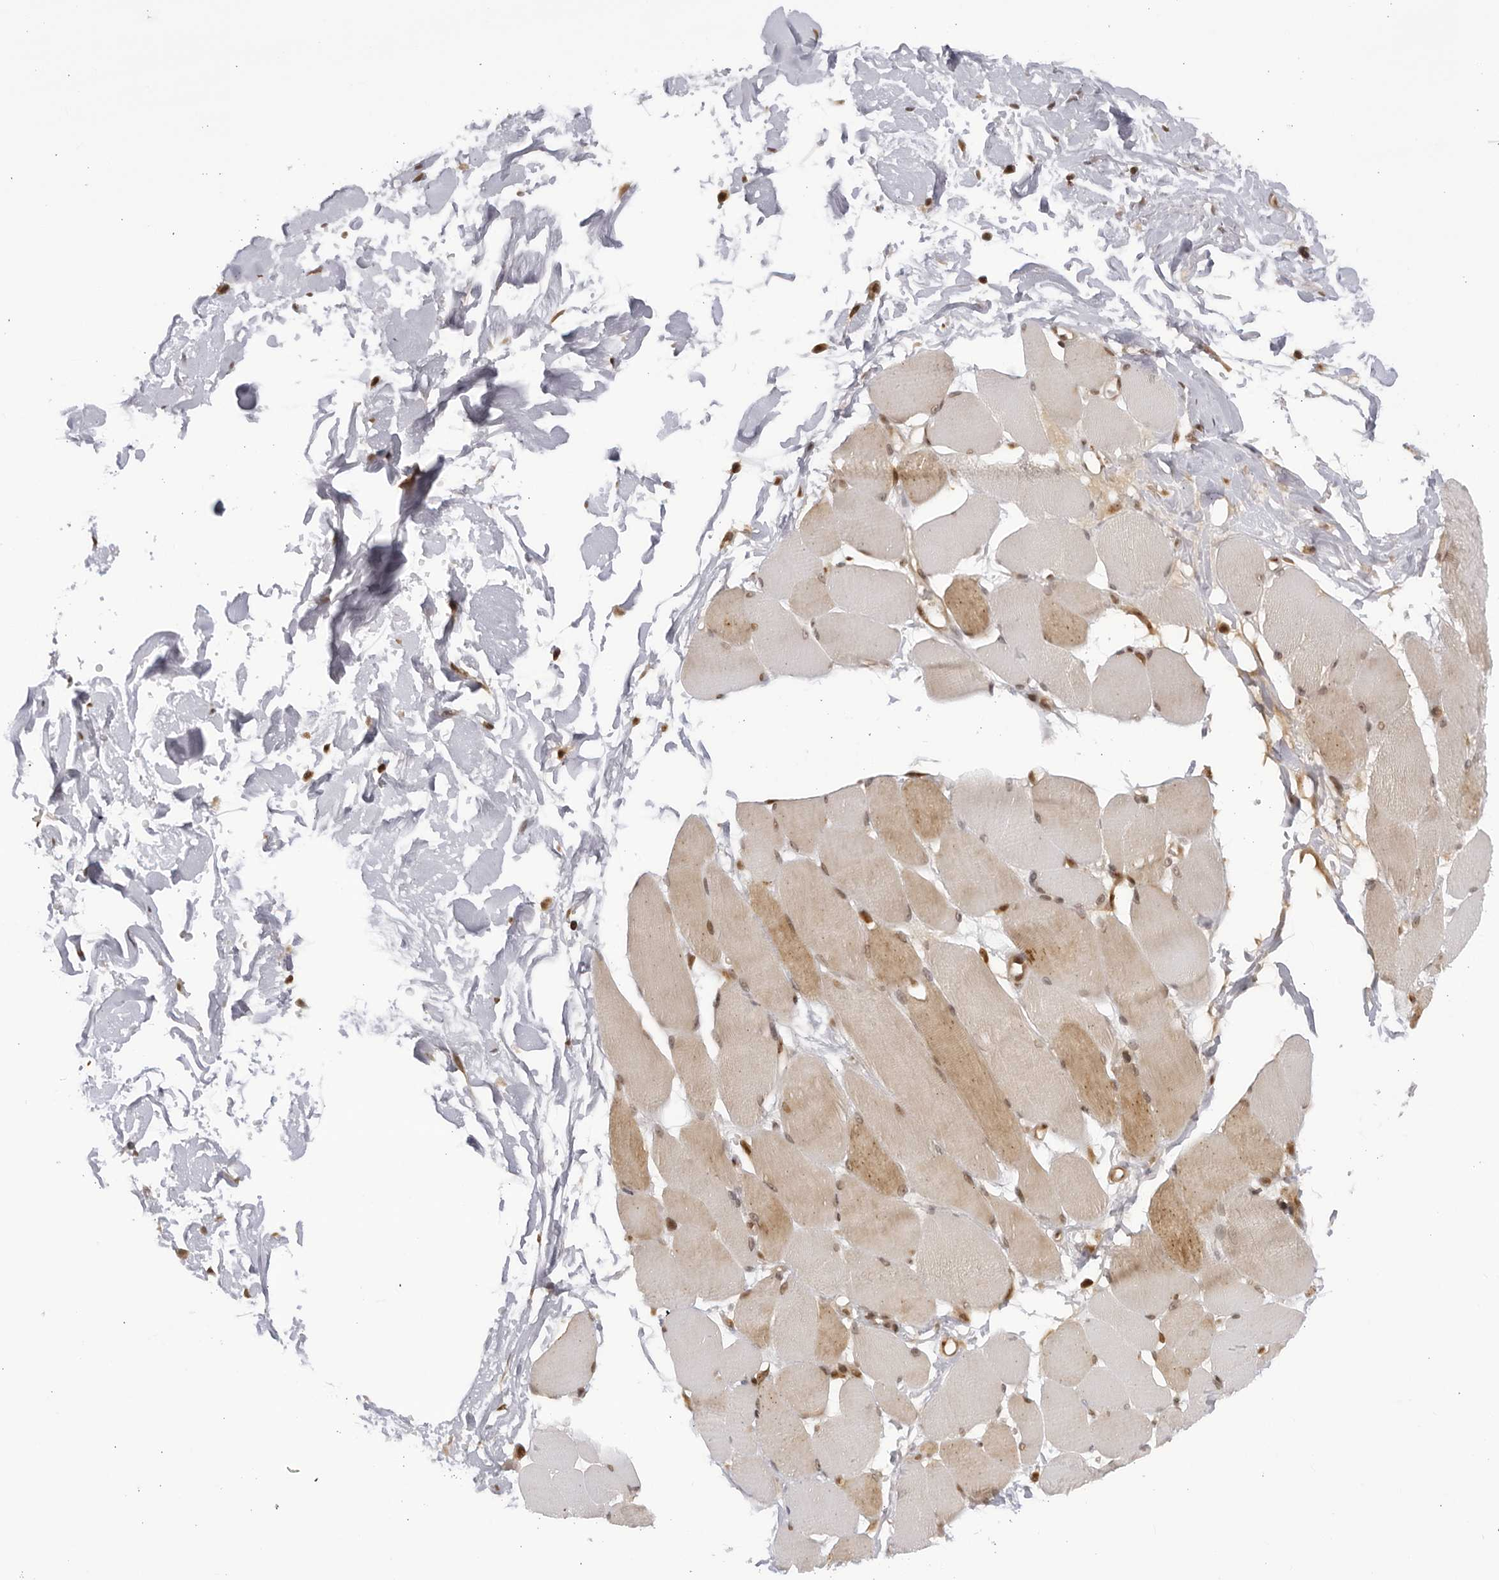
{"staining": {"intensity": "weak", "quantity": "25%-75%", "location": "cytoplasmic/membranous,nuclear"}, "tissue": "skeletal muscle", "cell_type": "Myocytes", "image_type": "normal", "snomed": [{"axis": "morphology", "description": "Normal tissue, NOS"}, {"axis": "topography", "description": "Skin"}, {"axis": "topography", "description": "Skeletal muscle"}], "caption": "Unremarkable skeletal muscle was stained to show a protein in brown. There is low levels of weak cytoplasmic/membranous,nuclear expression in approximately 25%-75% of myocytes.", "gene": "RASGEF1C", "patient": {"sex": "male", "age": 83}}